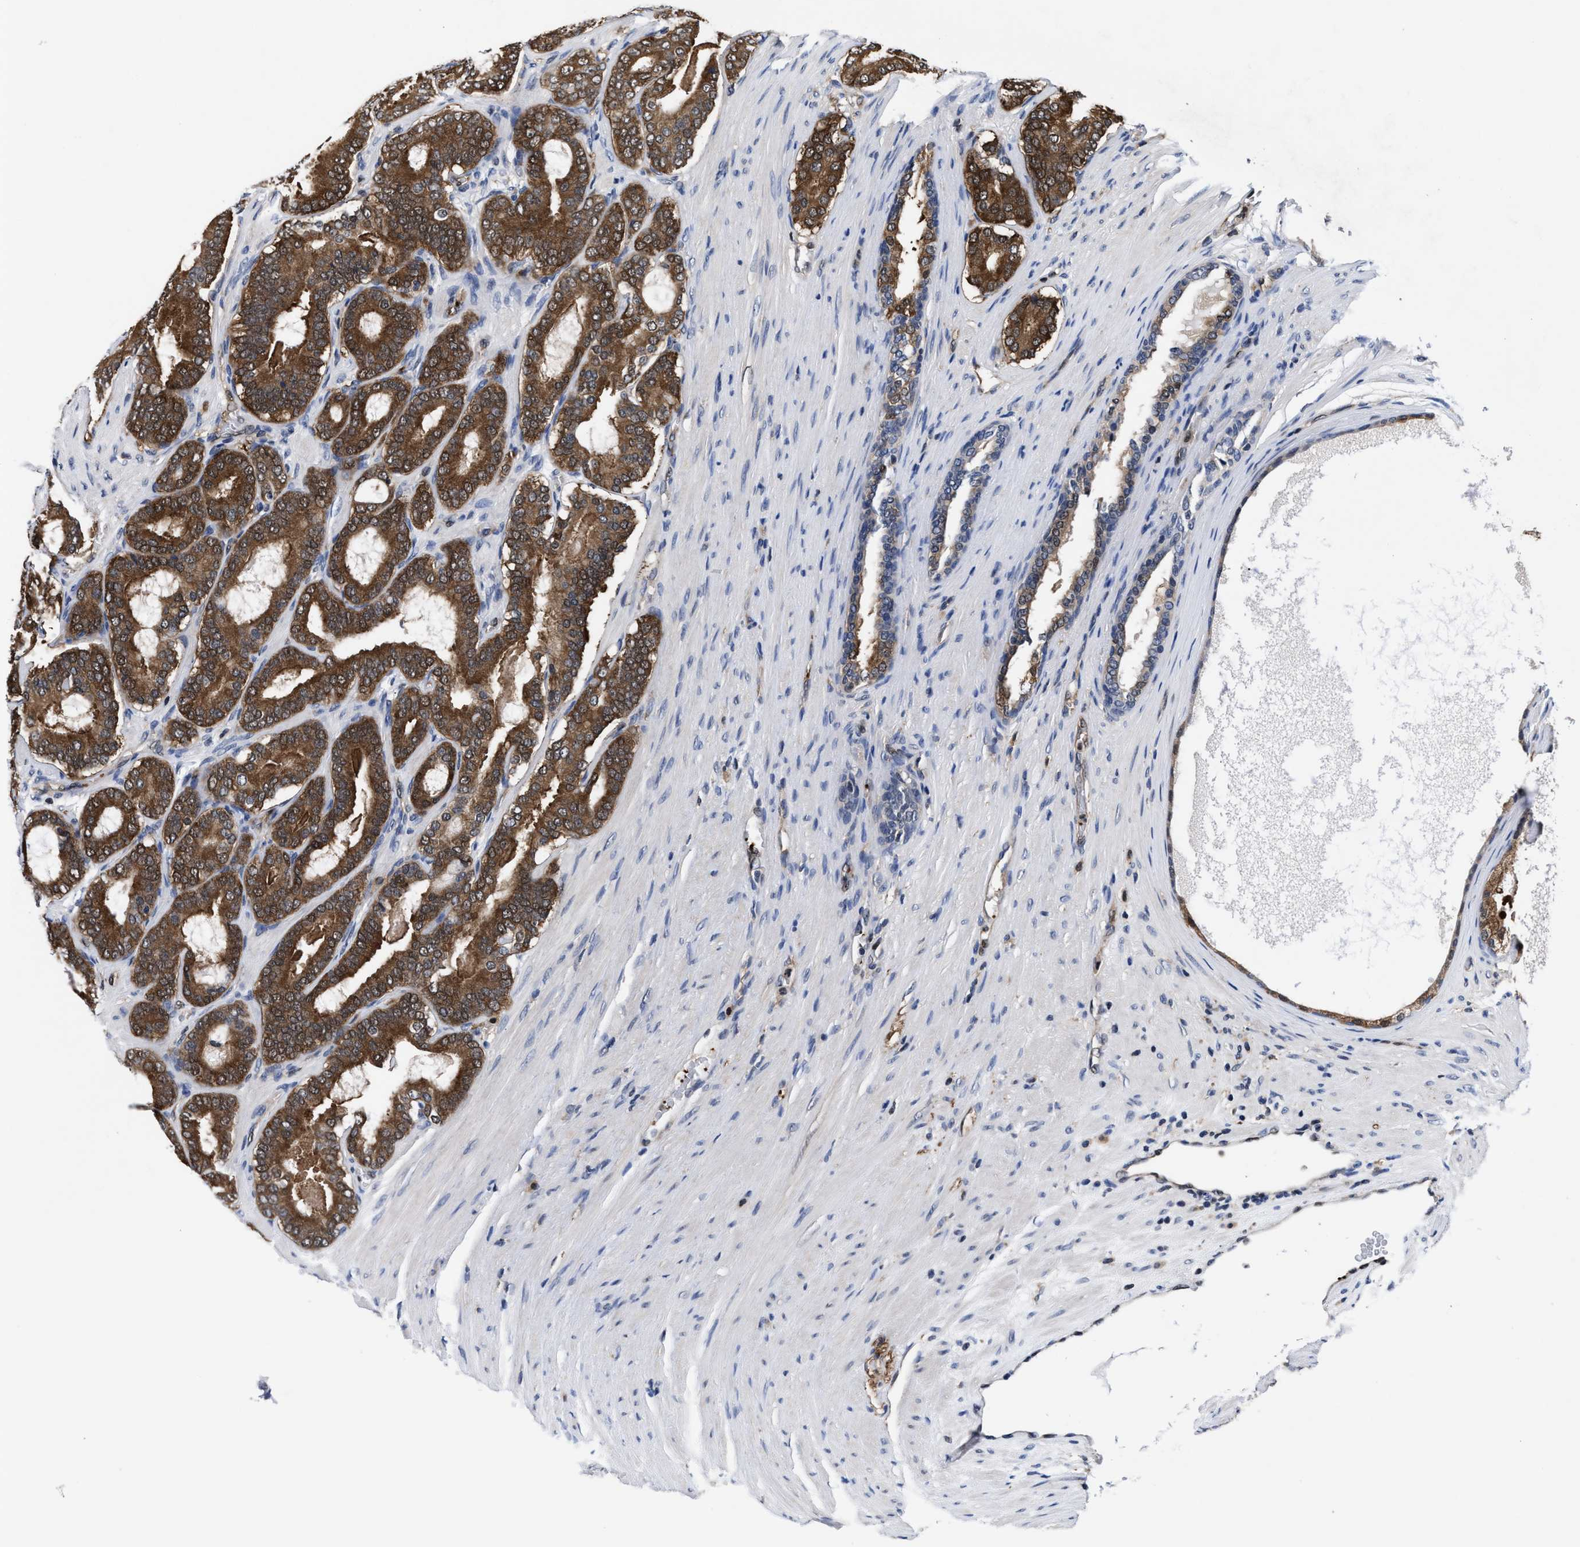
{"staining": {"intensity": "strong", "quantity": ">75%", "location": "cytoplasmic/membranous"}, "tissue": "prostate cancer", "cell_type": "Tumor cells", "image_type": "cancer", "snomed": [{"axis": "morphology", "description": "Adenocarcinoma, High grade"}, {"axis": "topography", "description": "Prostate"}], "caption": "Tumor cells display high levels of strong cytoplasmic/membranous expression in about >75% of cells in human prostate cancer (high-grade adenocarcinoma).", "gene": "ACLY", "patient": {"sex": "male", "age": 60}}